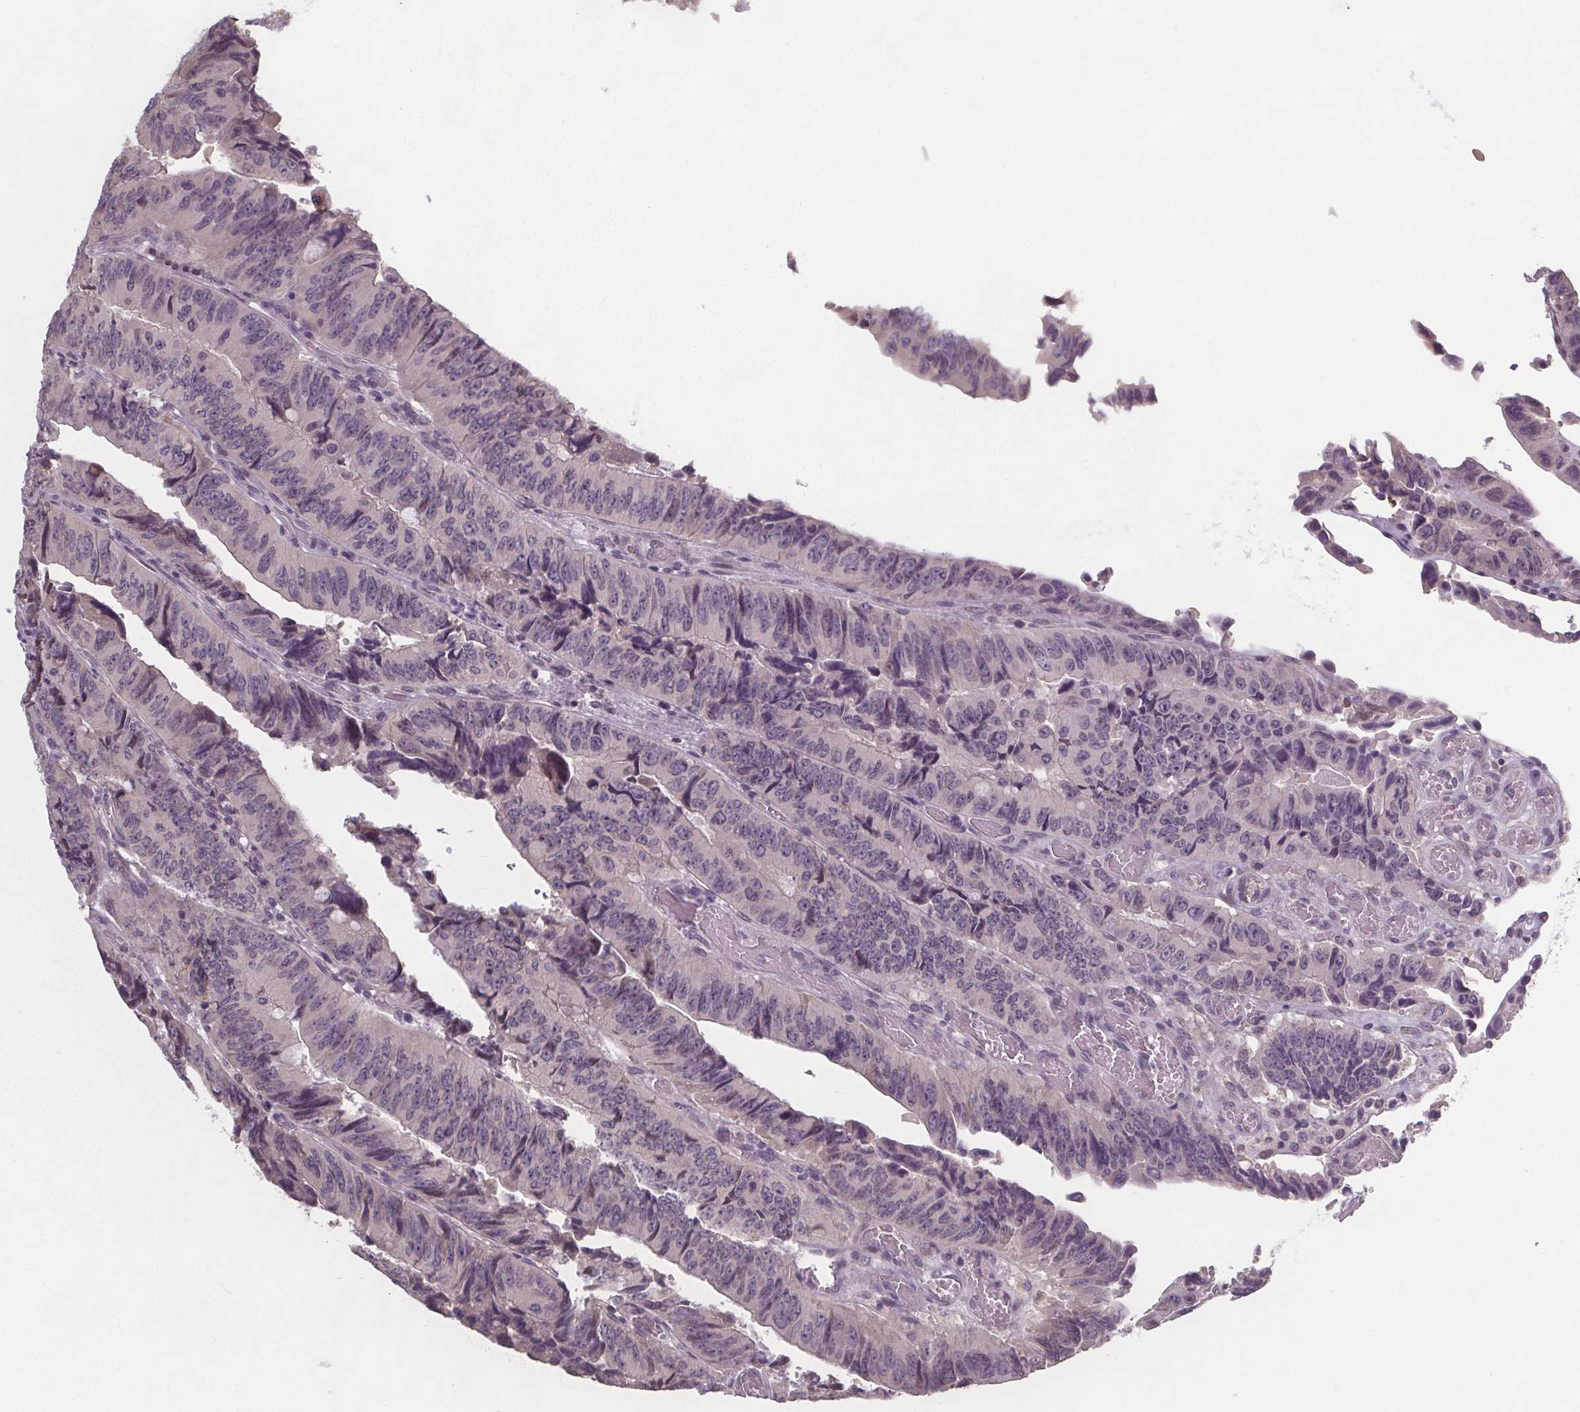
{"staining": {"intensity": "negative", "quantity": "none", "location": "none"}, "tissue": "colorectal cancer", "cell_type": "Tumor cells", "image_type": "cancer", "snomed": [{"axis": "morphology", "description": "Adenocarcinoma, NOS"}, {"axis": "topography", "description": "Colon"}], "caption": "A high-resolution image shows immunohistochemistry (IHC) staining of adenocarcinoma (colorectal), which demonstrates no significant staining in tumor cells.", "gene": "SLC26A2", "patient": {"sex": "female", "age": 84}}